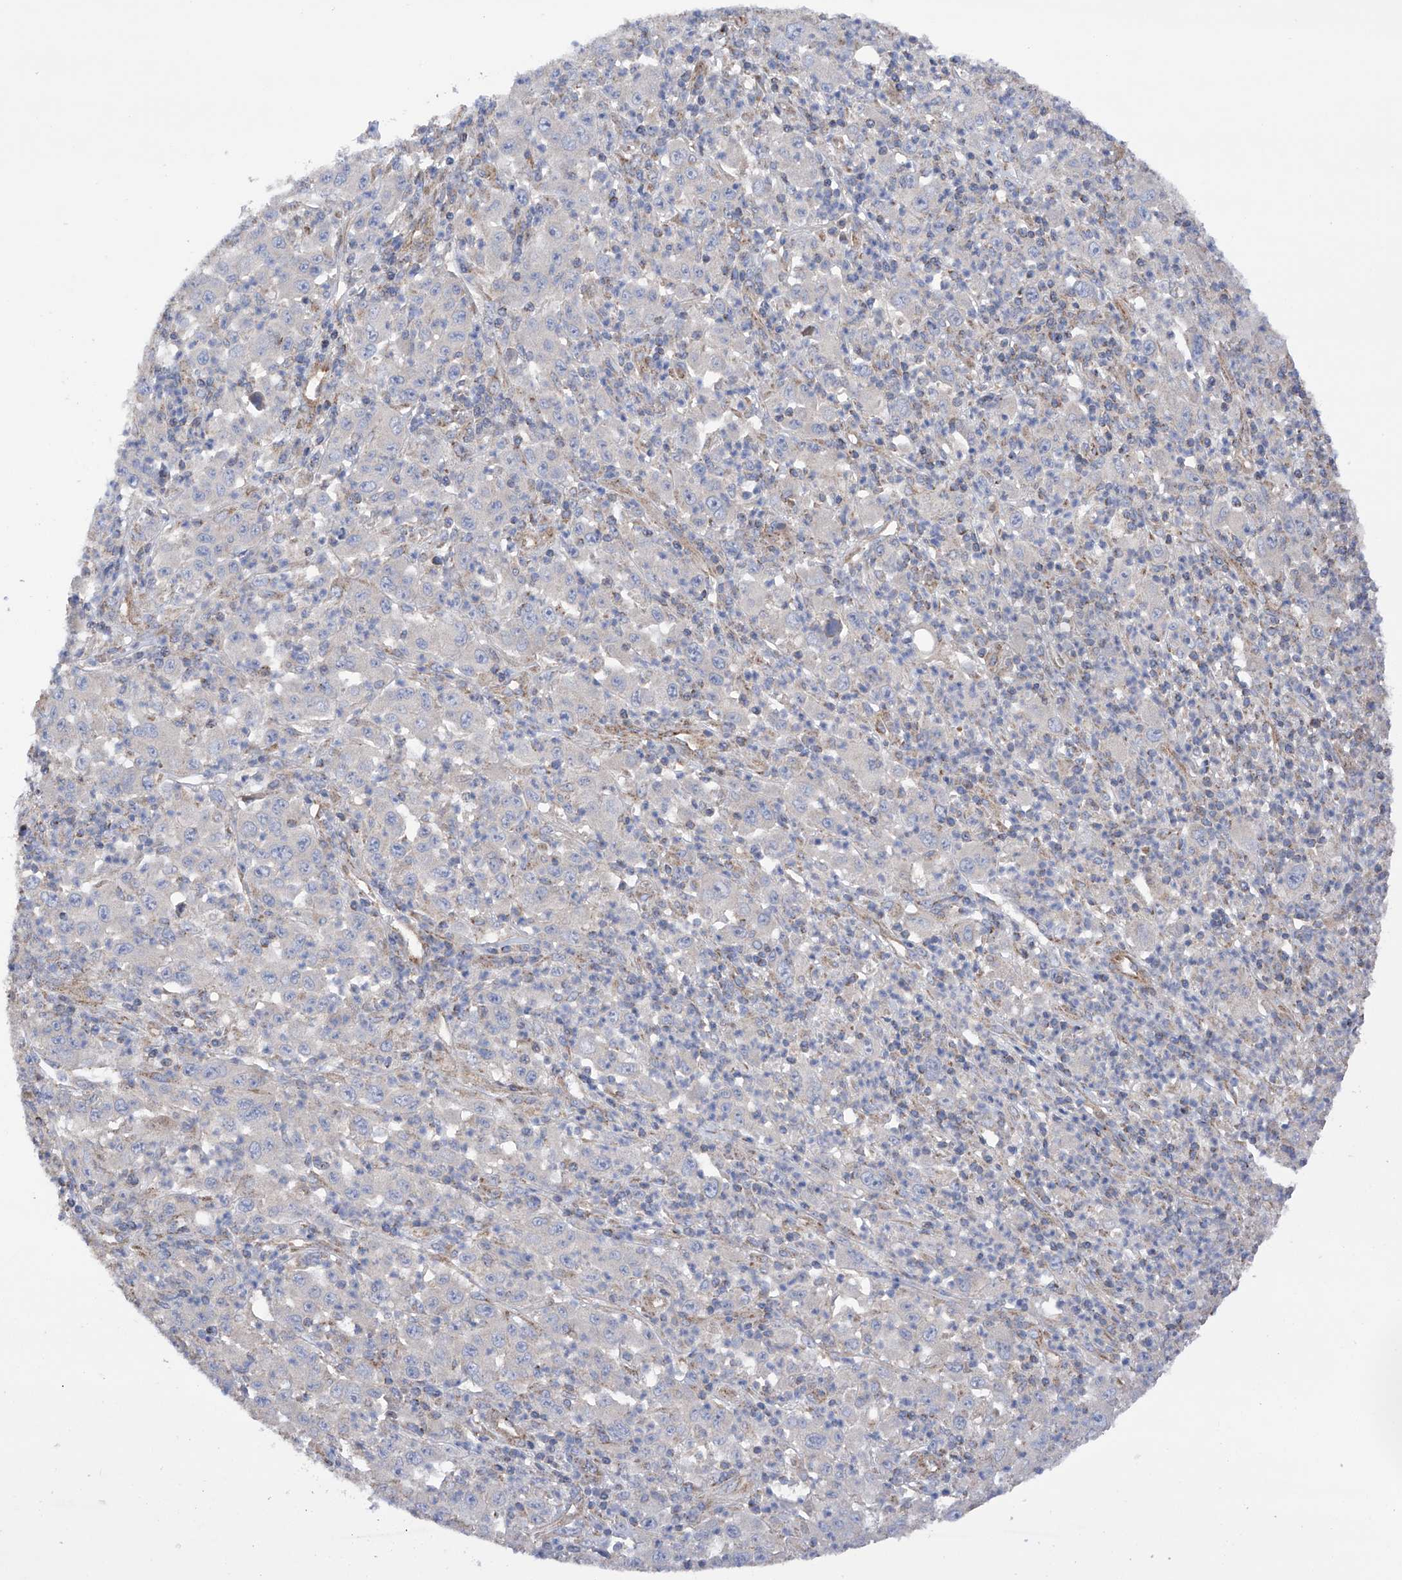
{"staining": {"intensity": "negative", "quantity": "none", "location": "none"}, "tissue": "melanoma", "cell_type": "Tumor cells", "image_type": "cancer", "snomed": [{"axis": "morphology", "description": "Malignant melanoma, Metastatic site"}, {"axis": "topography", "description": "Skin"}], "caption": "A photomicrograph of melanoma stained for a protein demonstrates no brown staining in tumor cells. (IHC, brightfield microscopy, high magnification).", "gene": "EFCAB2", "patient": {"sex": "female", "age": 56}}